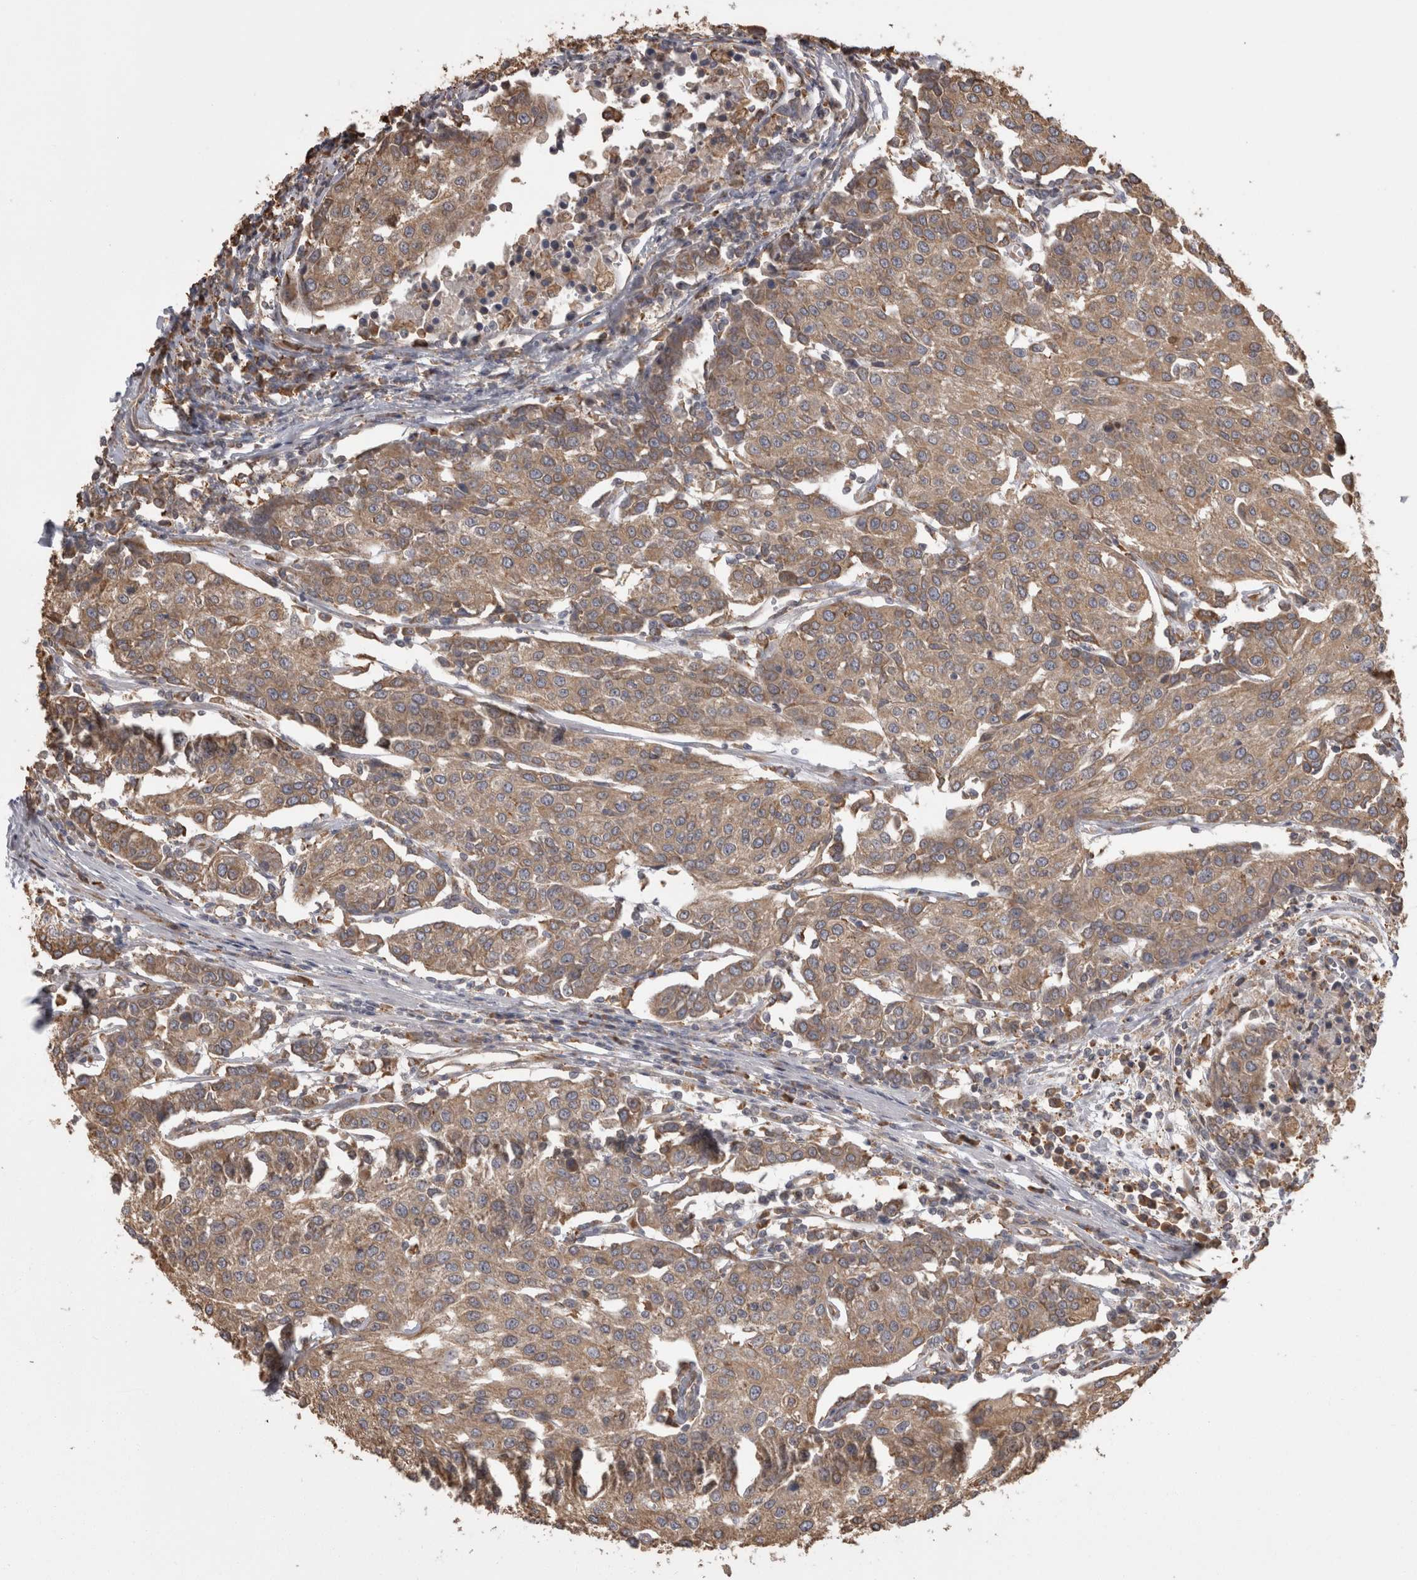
{"staining": {"intensity": "moderate", "quantity": ">75%", "location": "cytoplasmic/membranous"}, "tissue": "urothelial cancer", "cell_type": "Tumor cells", "image_type": "cancer", "snomed": [{"axis": "morphology", "description": "Urothelial carcinoma, High grade"}, {"axis": "topography", "description": "Urinary bladder"}], "caption": "This is an image of immunohistochemistry (IHC) staining of high-grade urothelial carcinoma, which shows moderate expression in the cytoplasmic/membranous of tumor cells.", "gene": "PON2", "patient": {"sex": "female", "age": 85}}